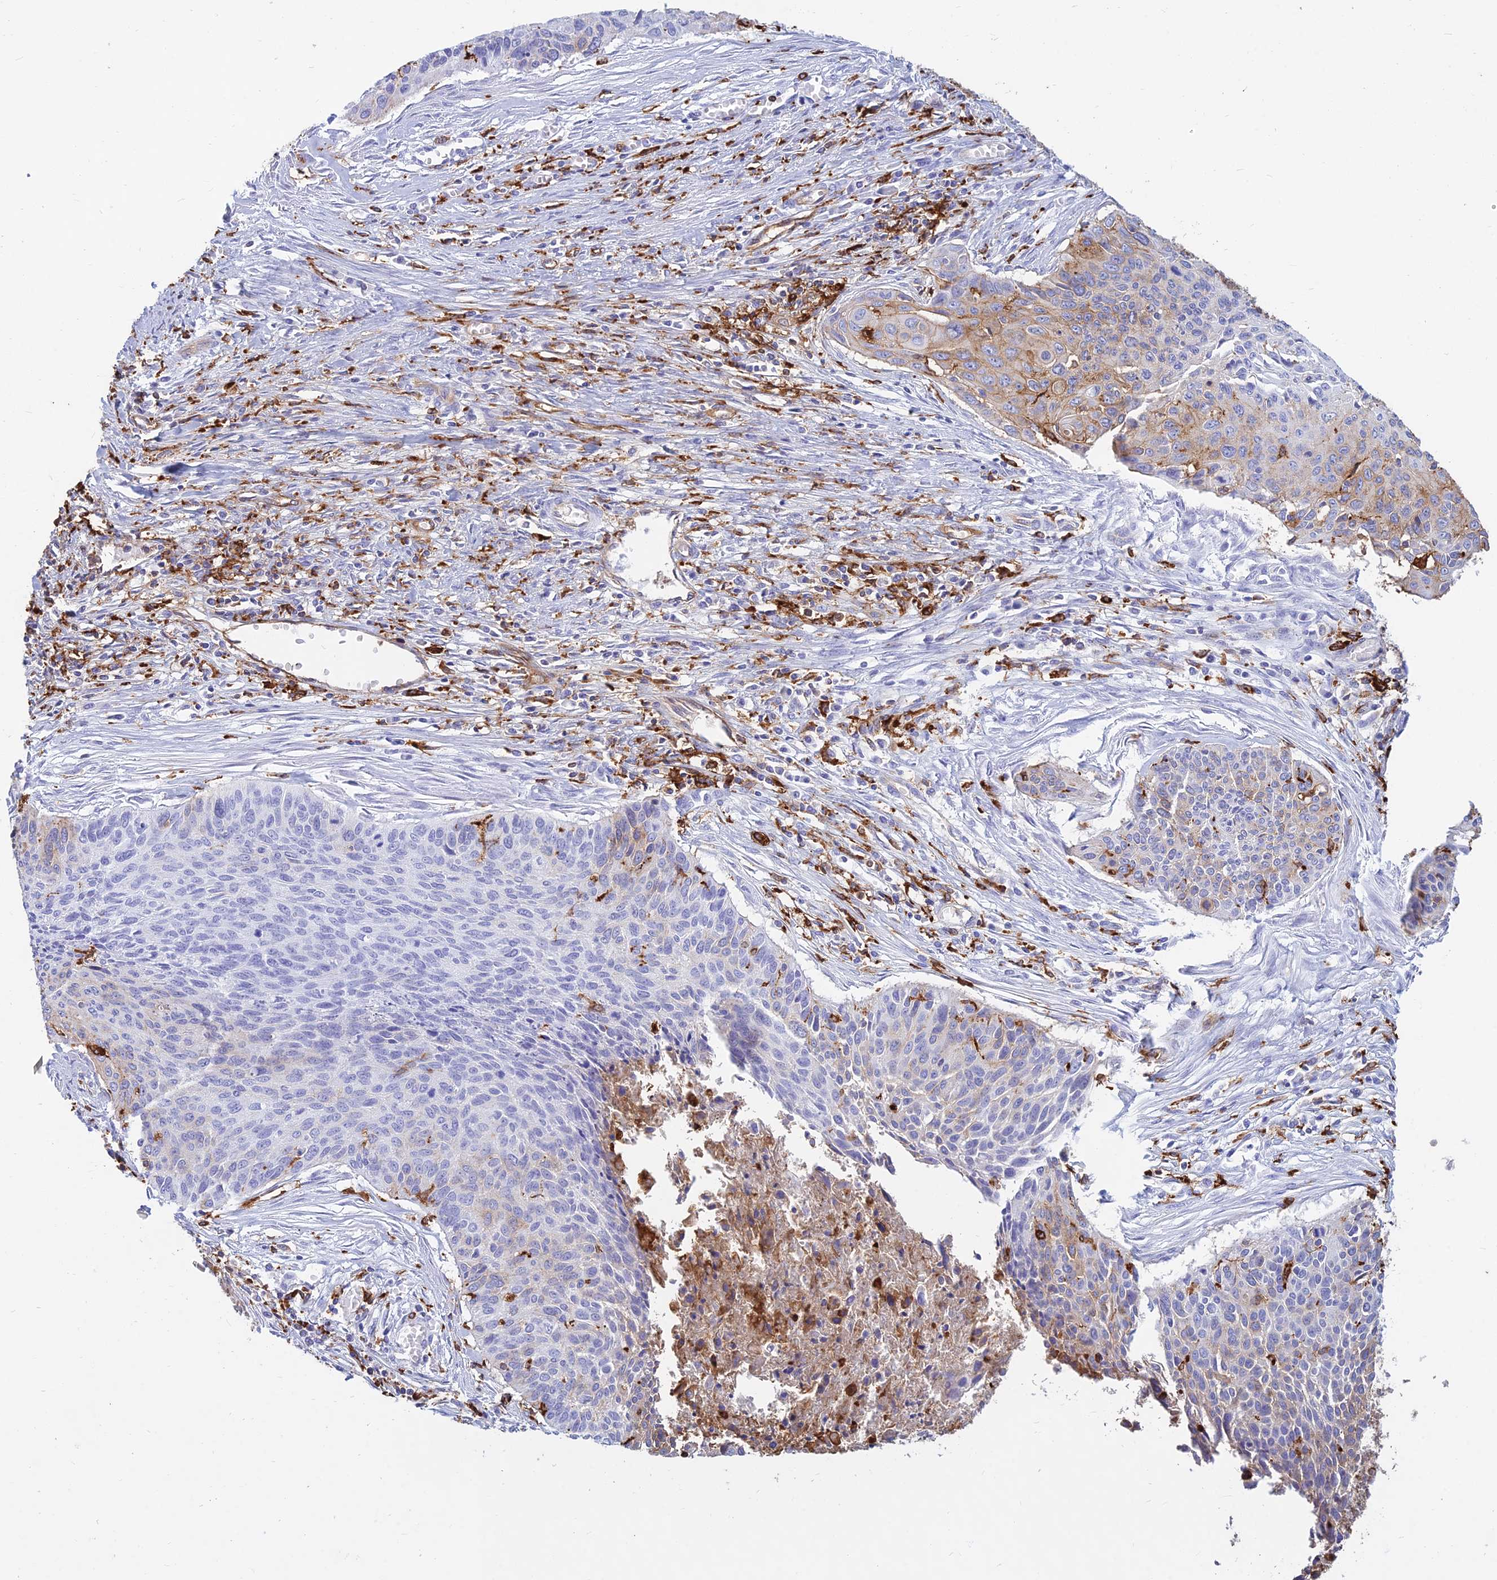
{"staining": {"intensity": "moderate", "quantity": "<25%", "location": "cytoplasmic/membranous"}, "tissue": "cervical cancer", "cell_type": "Tumor cells", "image_type": "cancer", "snomed": [{"axis": "morphology", "description": "Squamous cell carcinoma, NOS"}, {"axis": "topography", "description": "Cervix"}], "caption": "A low amount of moderate cytoplasmic/membranous staining is present in approximately <25% of tumor cells in cervical cancer (squamous cell carcinoma) tissue.", "gene": "HLA-DRB1", "patient": {"sex": "female", "age": 55}}